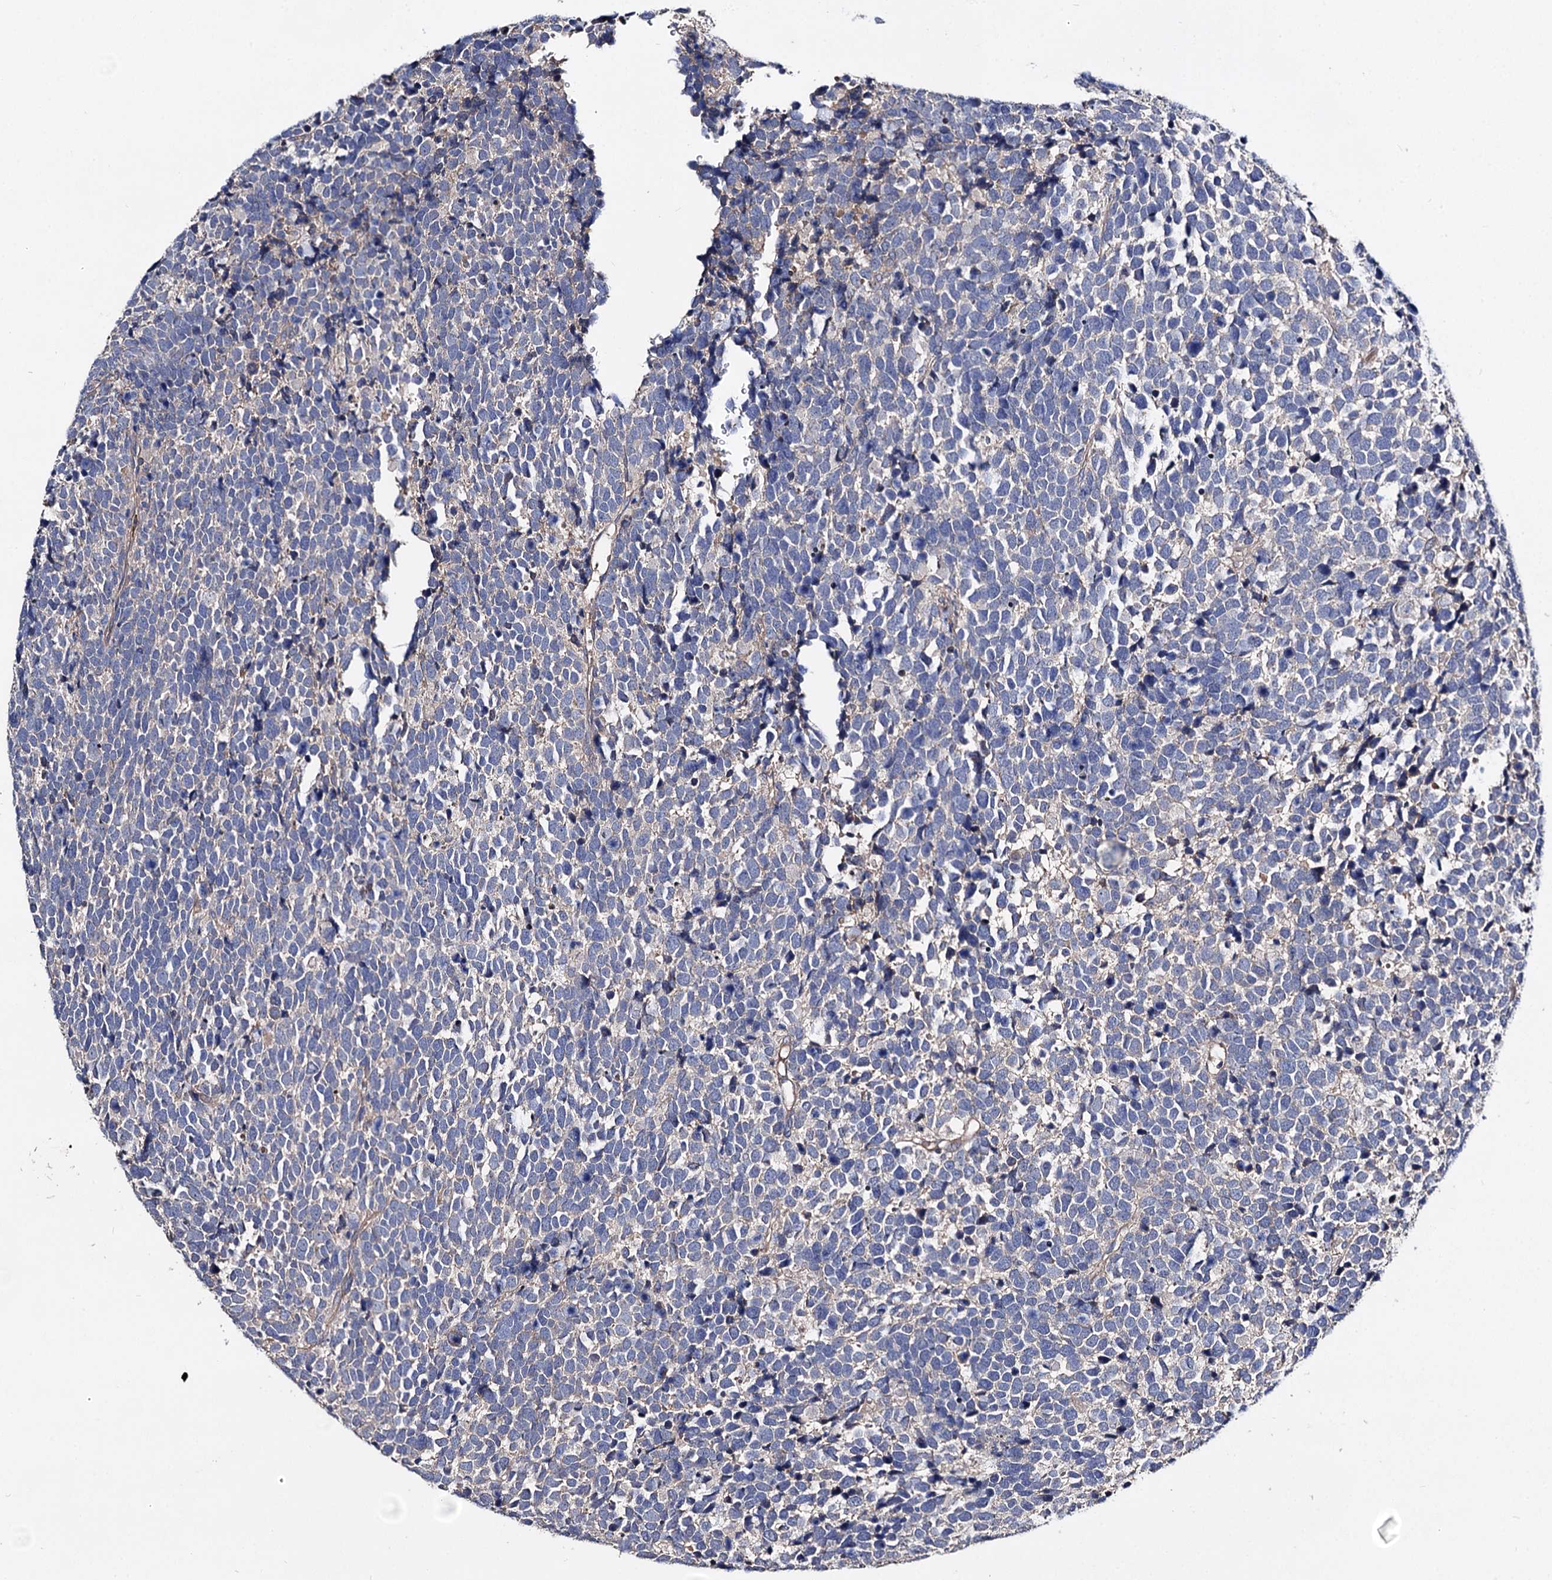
{"staining": {"intensity": "negative", "quantity": "none", "location": "none"}, "tissue": "urothelial cancer", "cell_type": "Tumor cells", "image_type": "cancer", "snomed": [{"axis": "morphology", "description": "Urothelial carcinoma, High grade"}, {"axis": "topography", "description": "Urinary bladder"}], "caption": "Urothelial cancer was stained to show a protein in brown. There is no significant staining in tumor cells.", "gene": "HVCN1", "patient": {"sex": "female", "age": 82}}